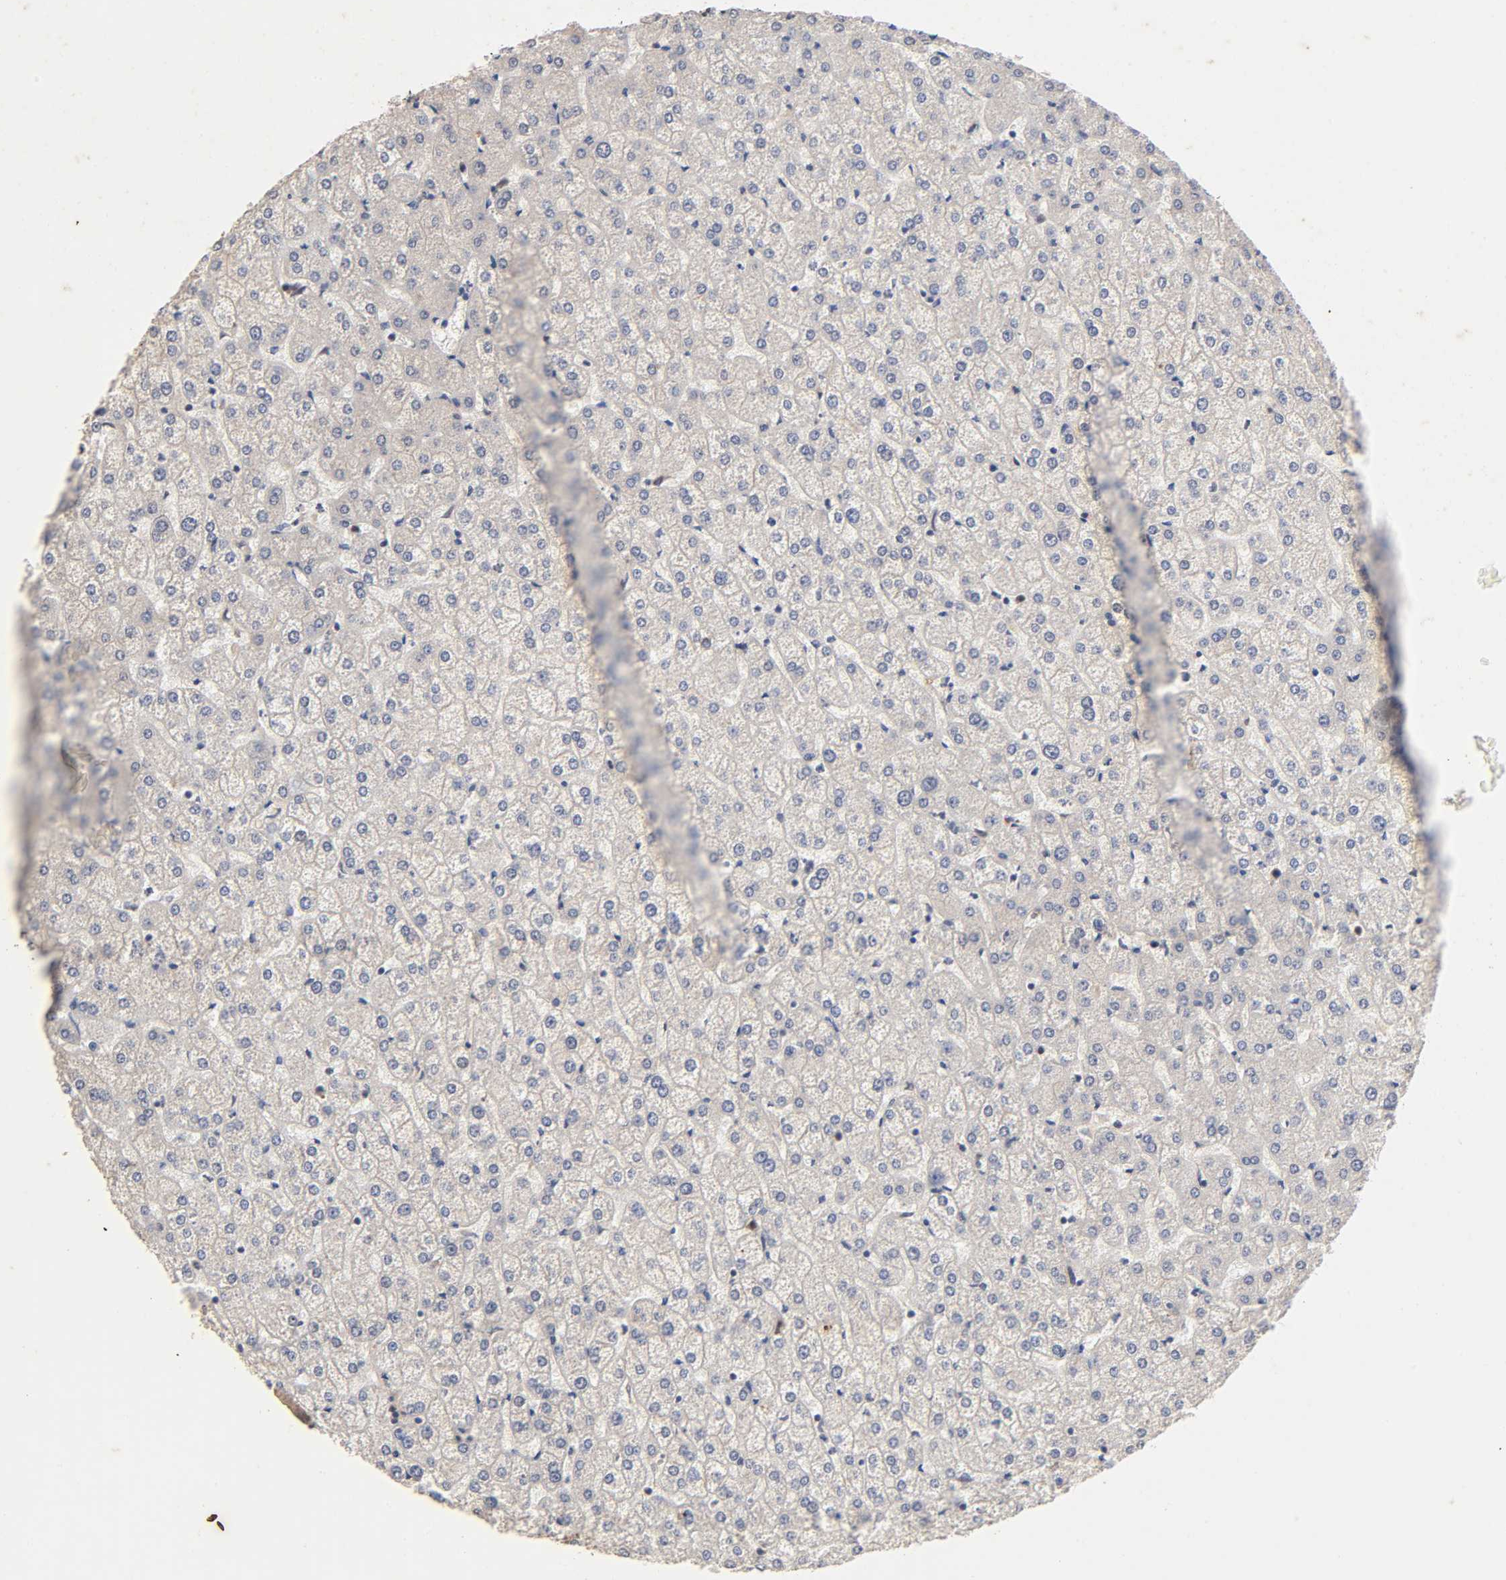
{"staining": {"intensity": "weak", "quantity": "25%-75%", "location": "cytoplasmic/membranous"}, "tissue": "liver", "cell_type": "Cholangiocytes", "image_type": "normal", "snomed": [{"axis": "morphology", "description": "Normal tissue, NOS"}, {"axis": "topography", "description": "Liver"}], "caption": "Liver stained for a protein demonstrates weak cytoplasmic/membranous positivity in cholangiocytes.", "gene": "EP300", "patient": {"sex": "female", "age": 32}}